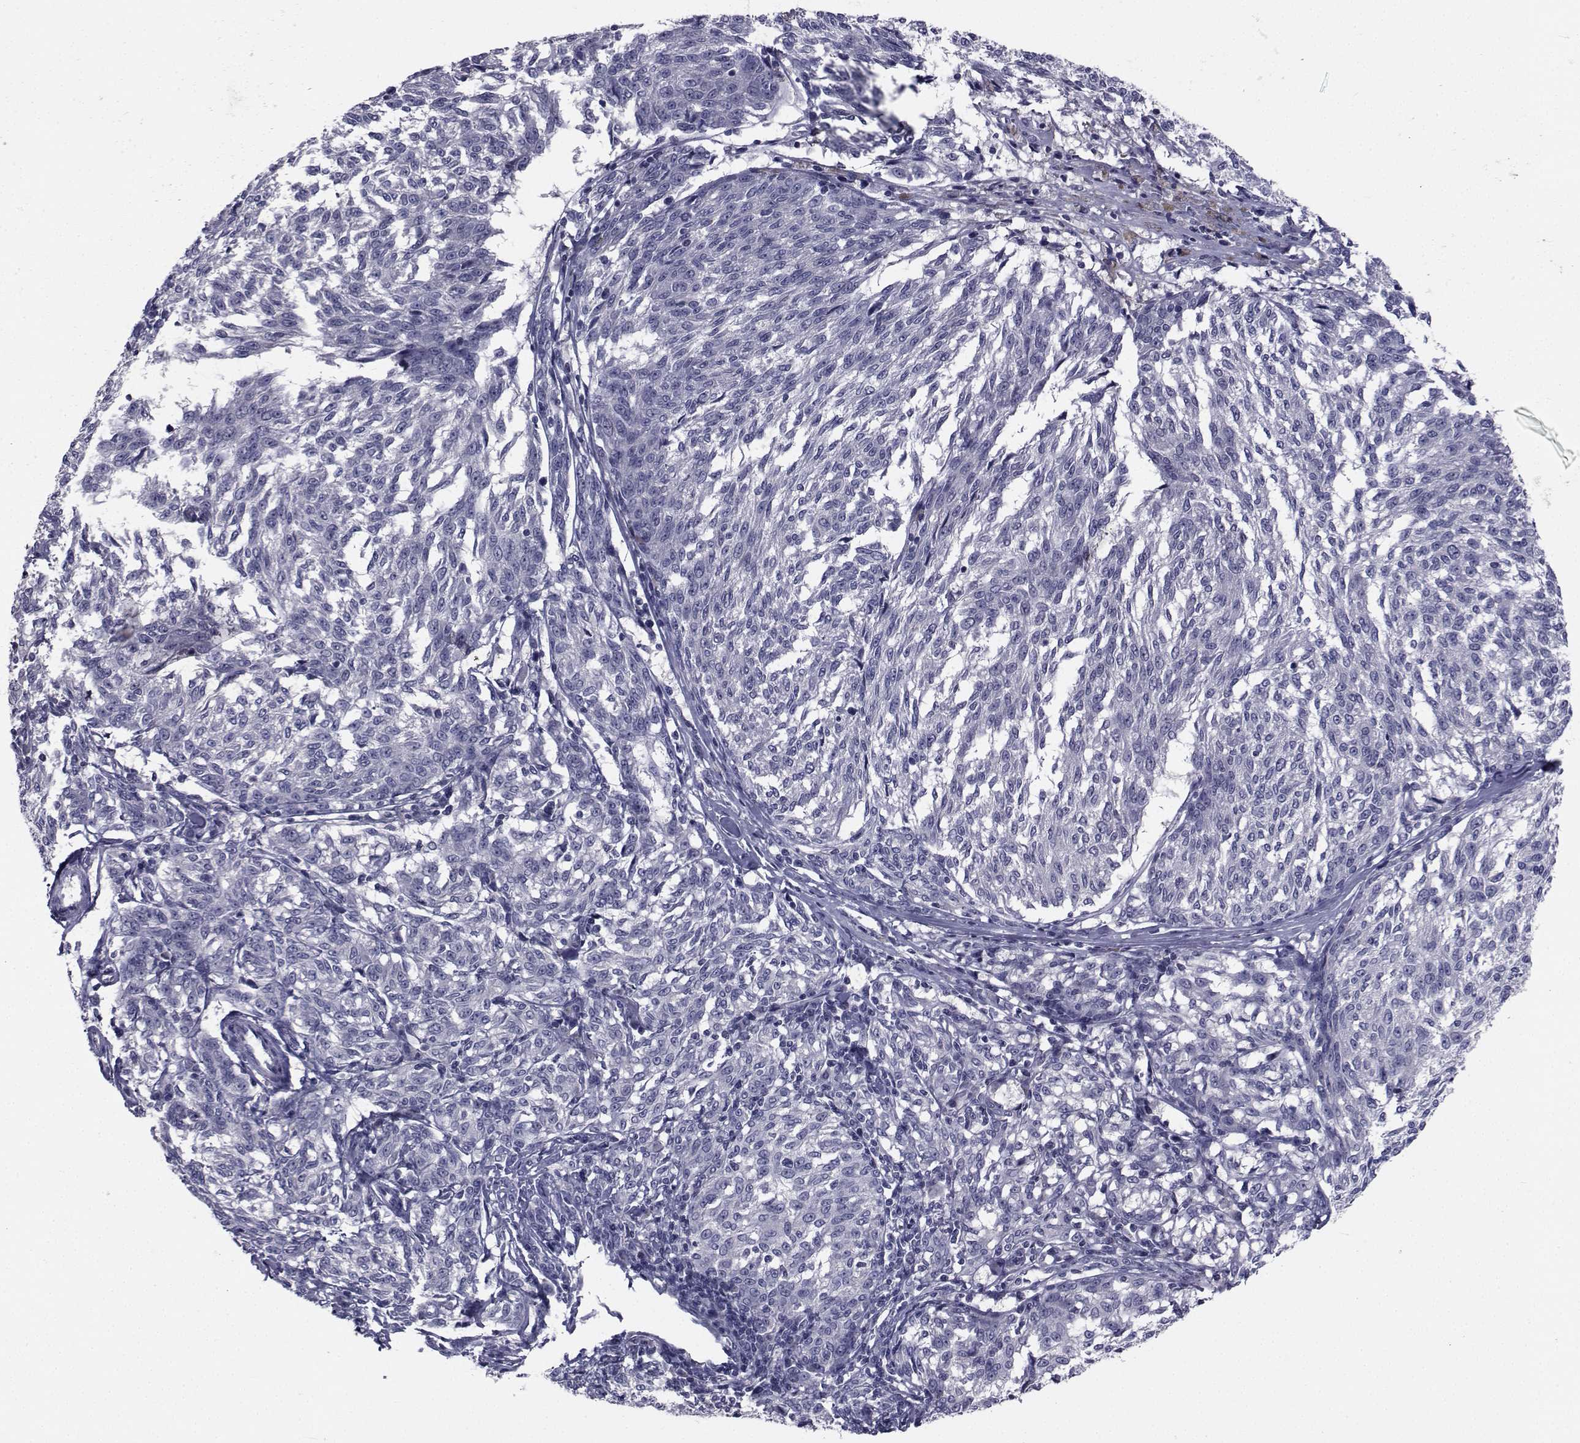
{"staining": {"intensity": "negative", "quantity": "none", "location": "none"}, "tissue": "melanoma", "cell_type": "Tumor cells", "image_type": "cancer", "snomed": [{"axis": "morphology", "description": "Malignant melanoma, NOS"}, {"axis": "topography", "description": "Skin"}], "caption": "This micrograph is of malignant melanoma stained with IHC to label a protein in brown with the nuclei are counter-stained blue. There is no expression in tumor cells.", "gene": "CHRNA1", "patient": {"sex": "female", "age": 72}}